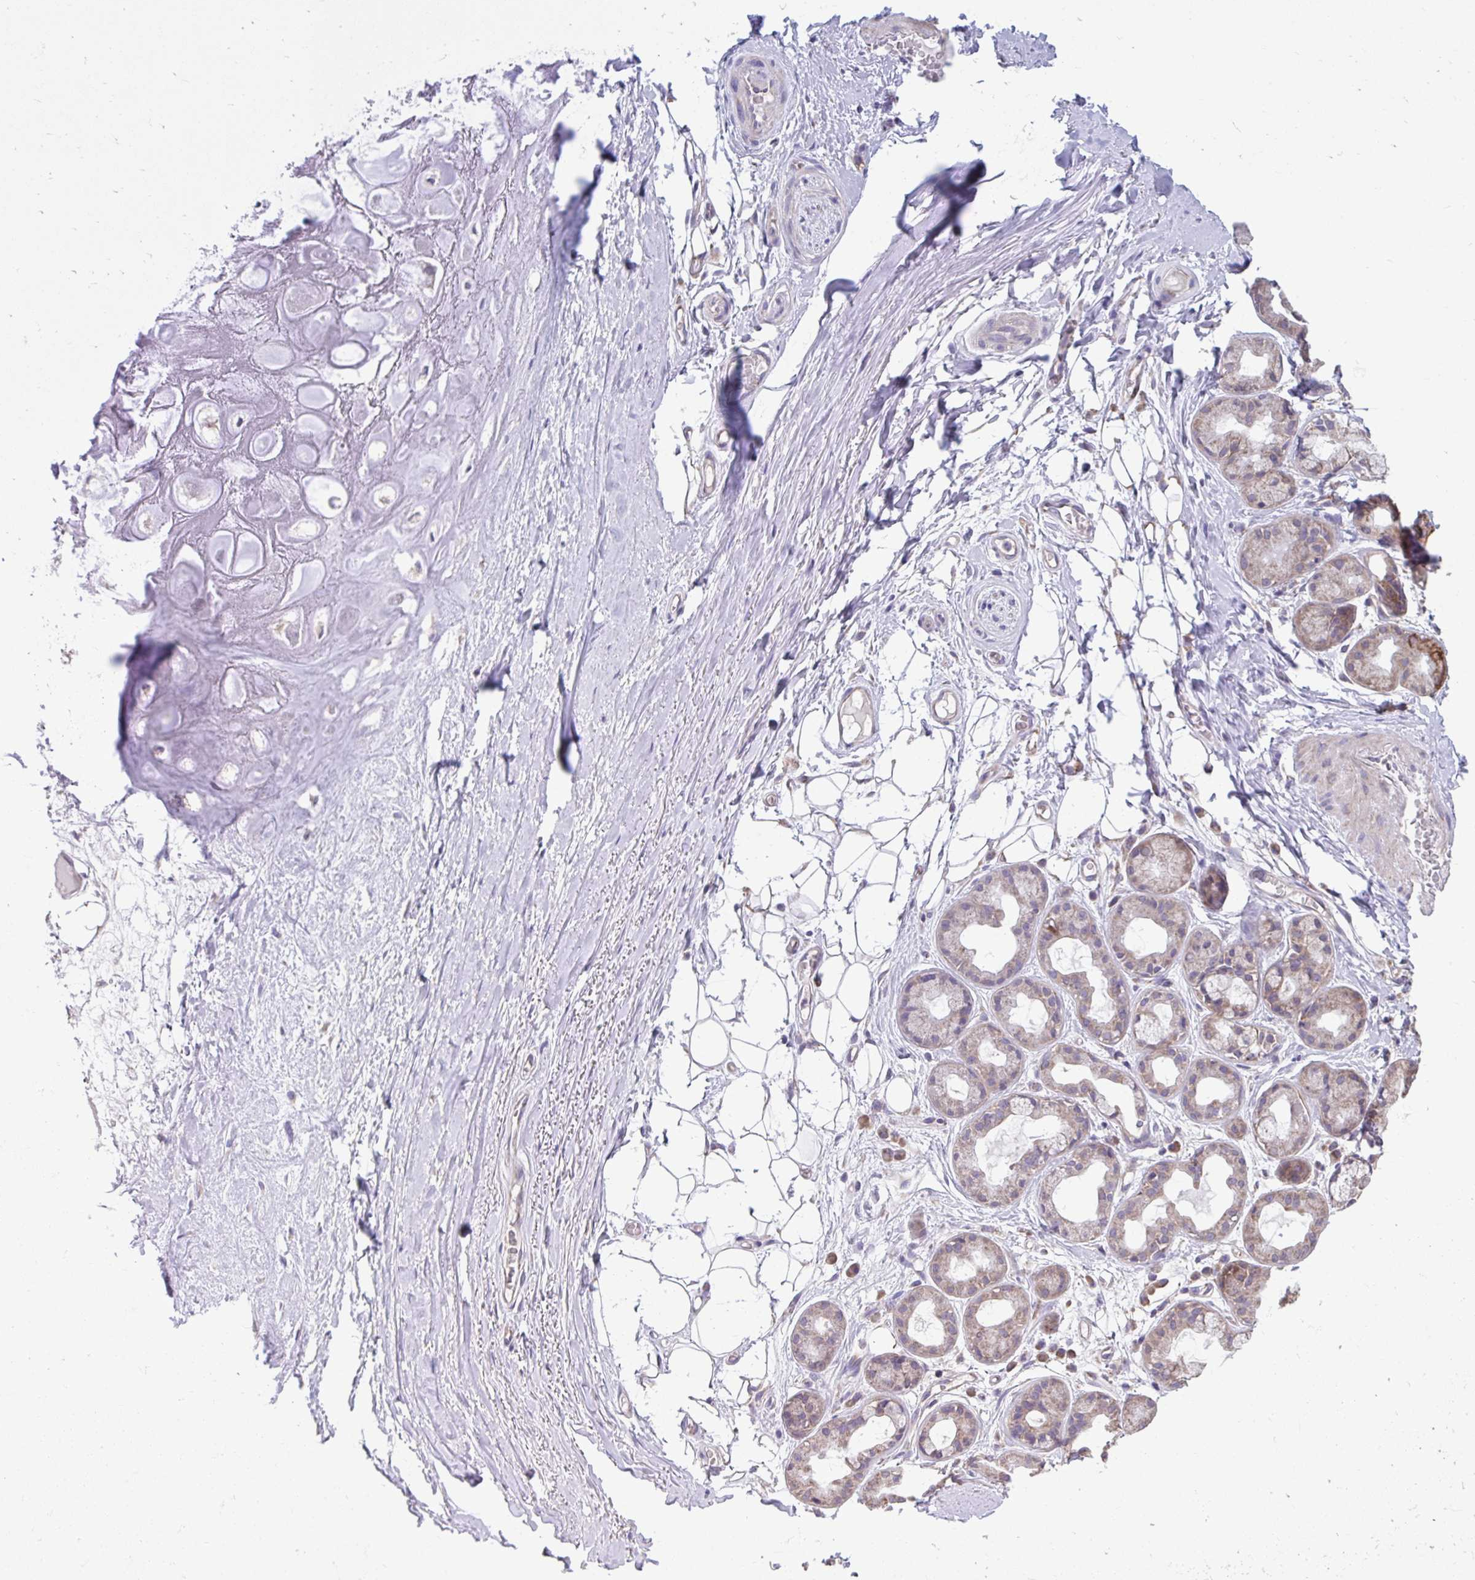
{"staining": {"intensity": "negative", "quantity": "none", "location": "none"}, "tissue": "adipose tissue", "cell_type": "Adipocytes", "image_type": "normal", "snomed": [{"axis": "morphology", "description": "Normal tissue, NOS"}, {"axis": "topography", "description": "Lymph node"}, {"axis": "topography", "description": "Cartilage tissue"}, {"axis": "topography", "description": "Nasopharynx"}], "caption": "IHC micrograph of normal adipose tissue stained for a protein (brown), which shows no positivity in adipocytes. Nuclei are stained in blue.", "gene": "LINGO4", "patient": {"sex": "male", "age": 63}}